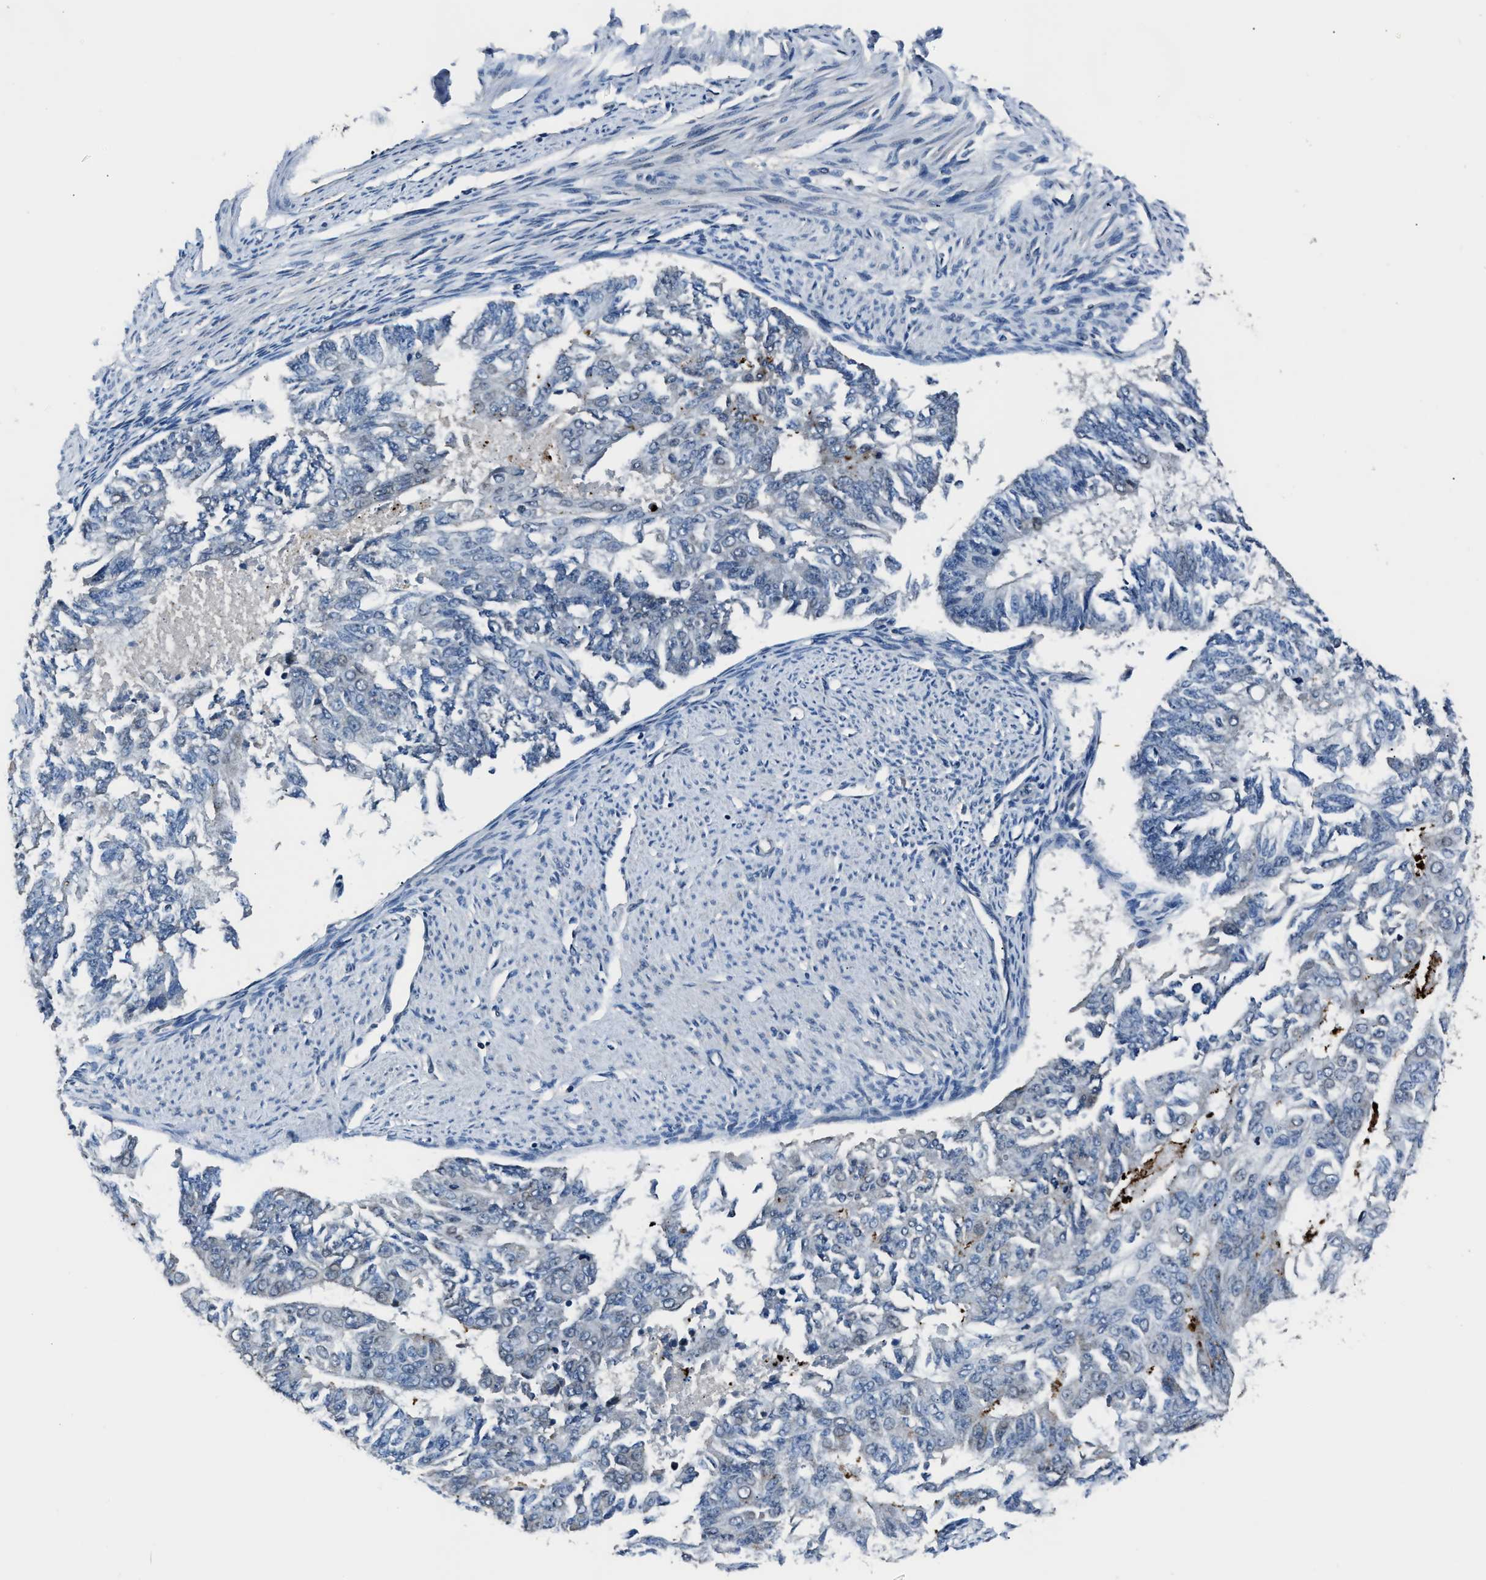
{"staining": {"intensity": "negative", "quantity": "none", "location": "none"}, "tissue": "endometrial cancer", "cell_type": "Tumor cells", "image_type": "cancer", "snomed": [{"axis": "morphology", "description": "Adenocarcinoma, NOS"}, {"axis": "topography", "description": "Endometrium"}], "caption": "Immunohistochemistry histopathology image of endometrial cancer stained for a protein (brown), which demonstrates no positivity in tumor cells. (DAB (3,3'-diaminobenzidine) IHC, high magnification).", "gene": "TNRC18", "patient": {"sex": "female", "age": 32}}